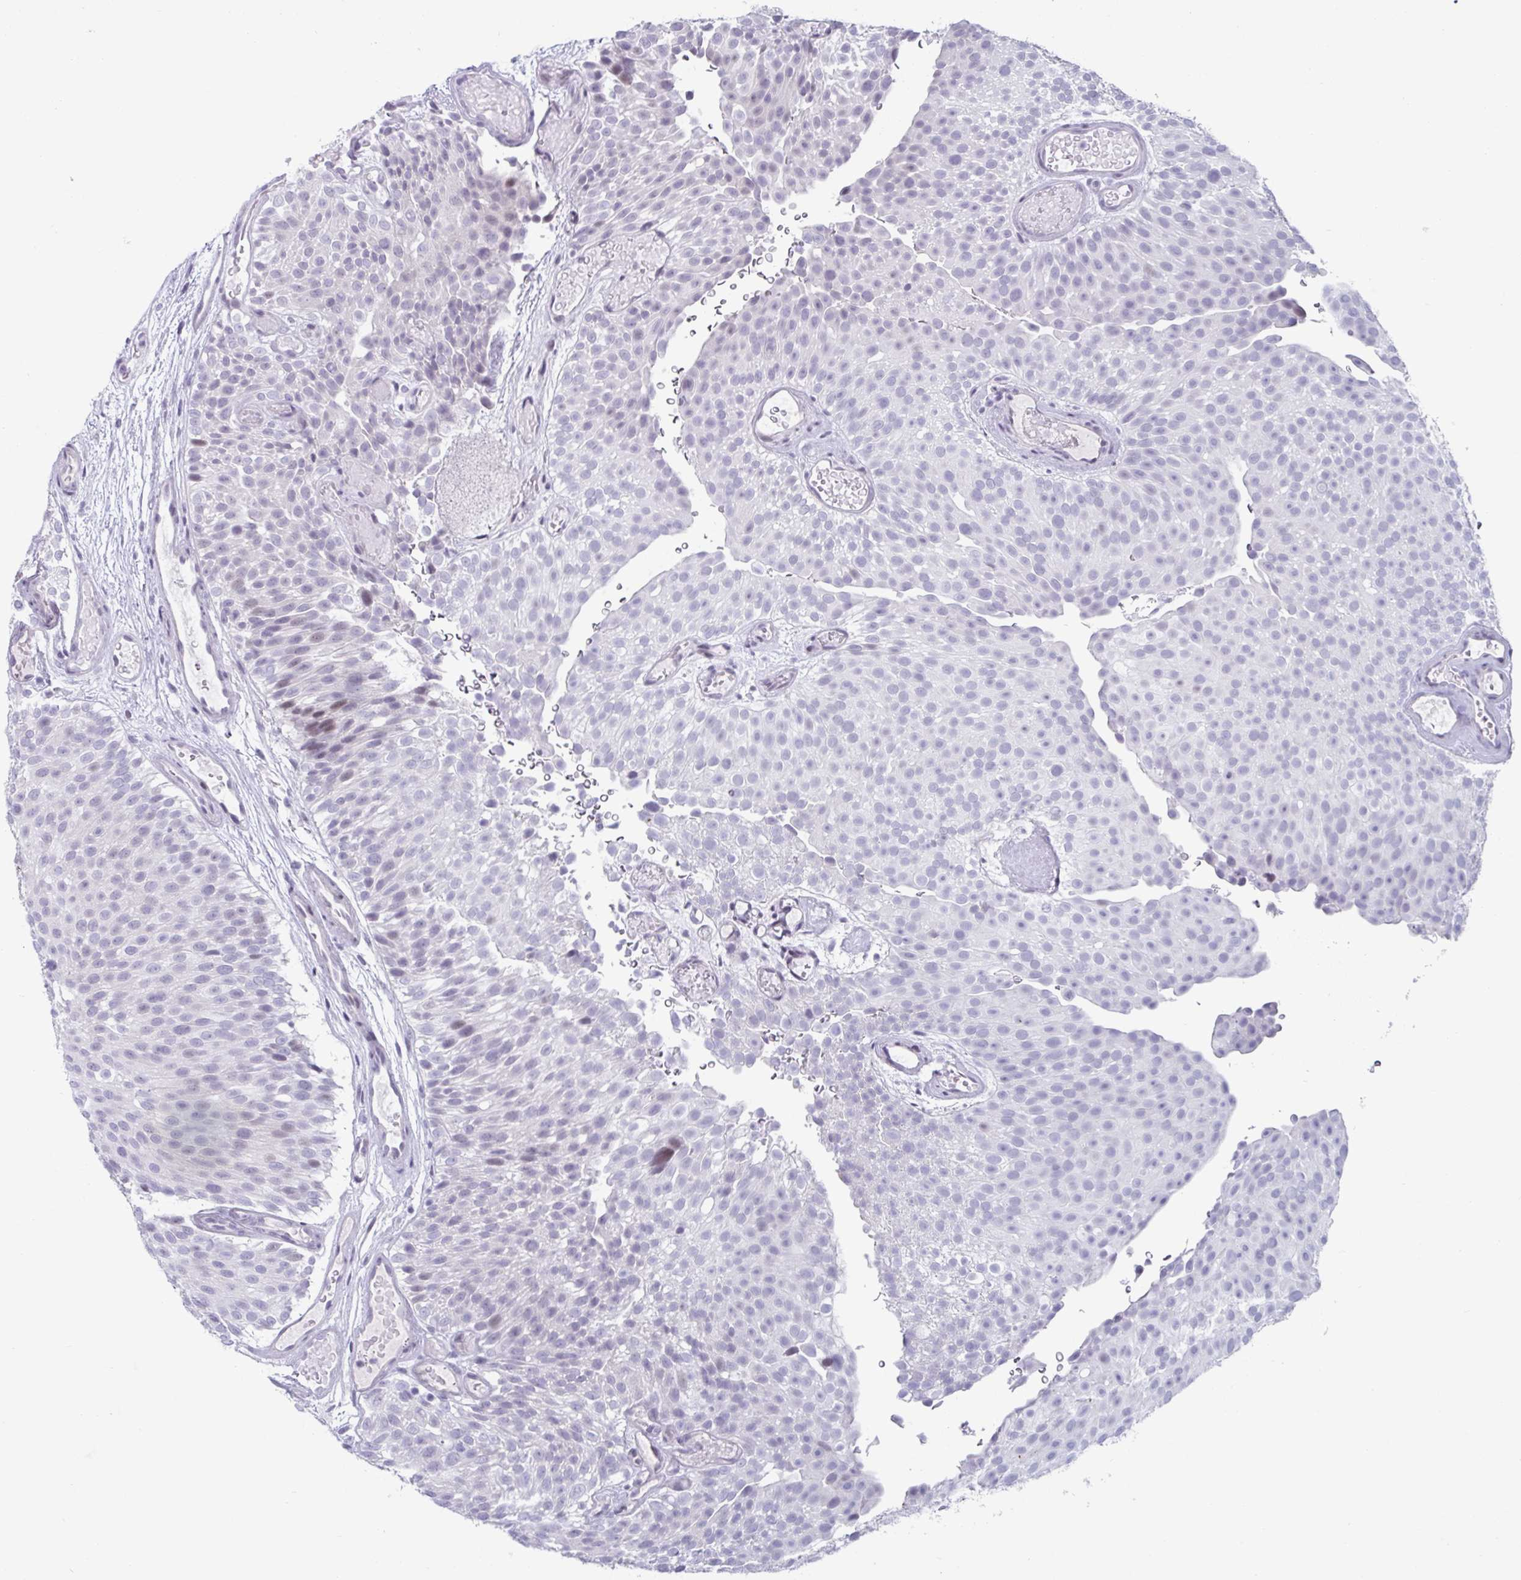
{"staining": {"intensity": "weak", "quantity": "<25%", "location": "nuclear"}, "tissue": "urothelial cancer", "cell_type": "Tumor cells", "image_type": "cancer", "snomed": [{"axis": "morphology", "description": "Urothelial carcinoma, Low grade"}, {"axis": "topography", "description": "Urinary bladder"}], "caption": "Immunohistochemistry (IHC) micrograph of neoplastic tissue: human low-grade urothelial carcinoma stained with DAB shows no significant protein staining in tumor cells.", "gene": "VSIG10L", "patient": {"sex": "male", "age": 78}}